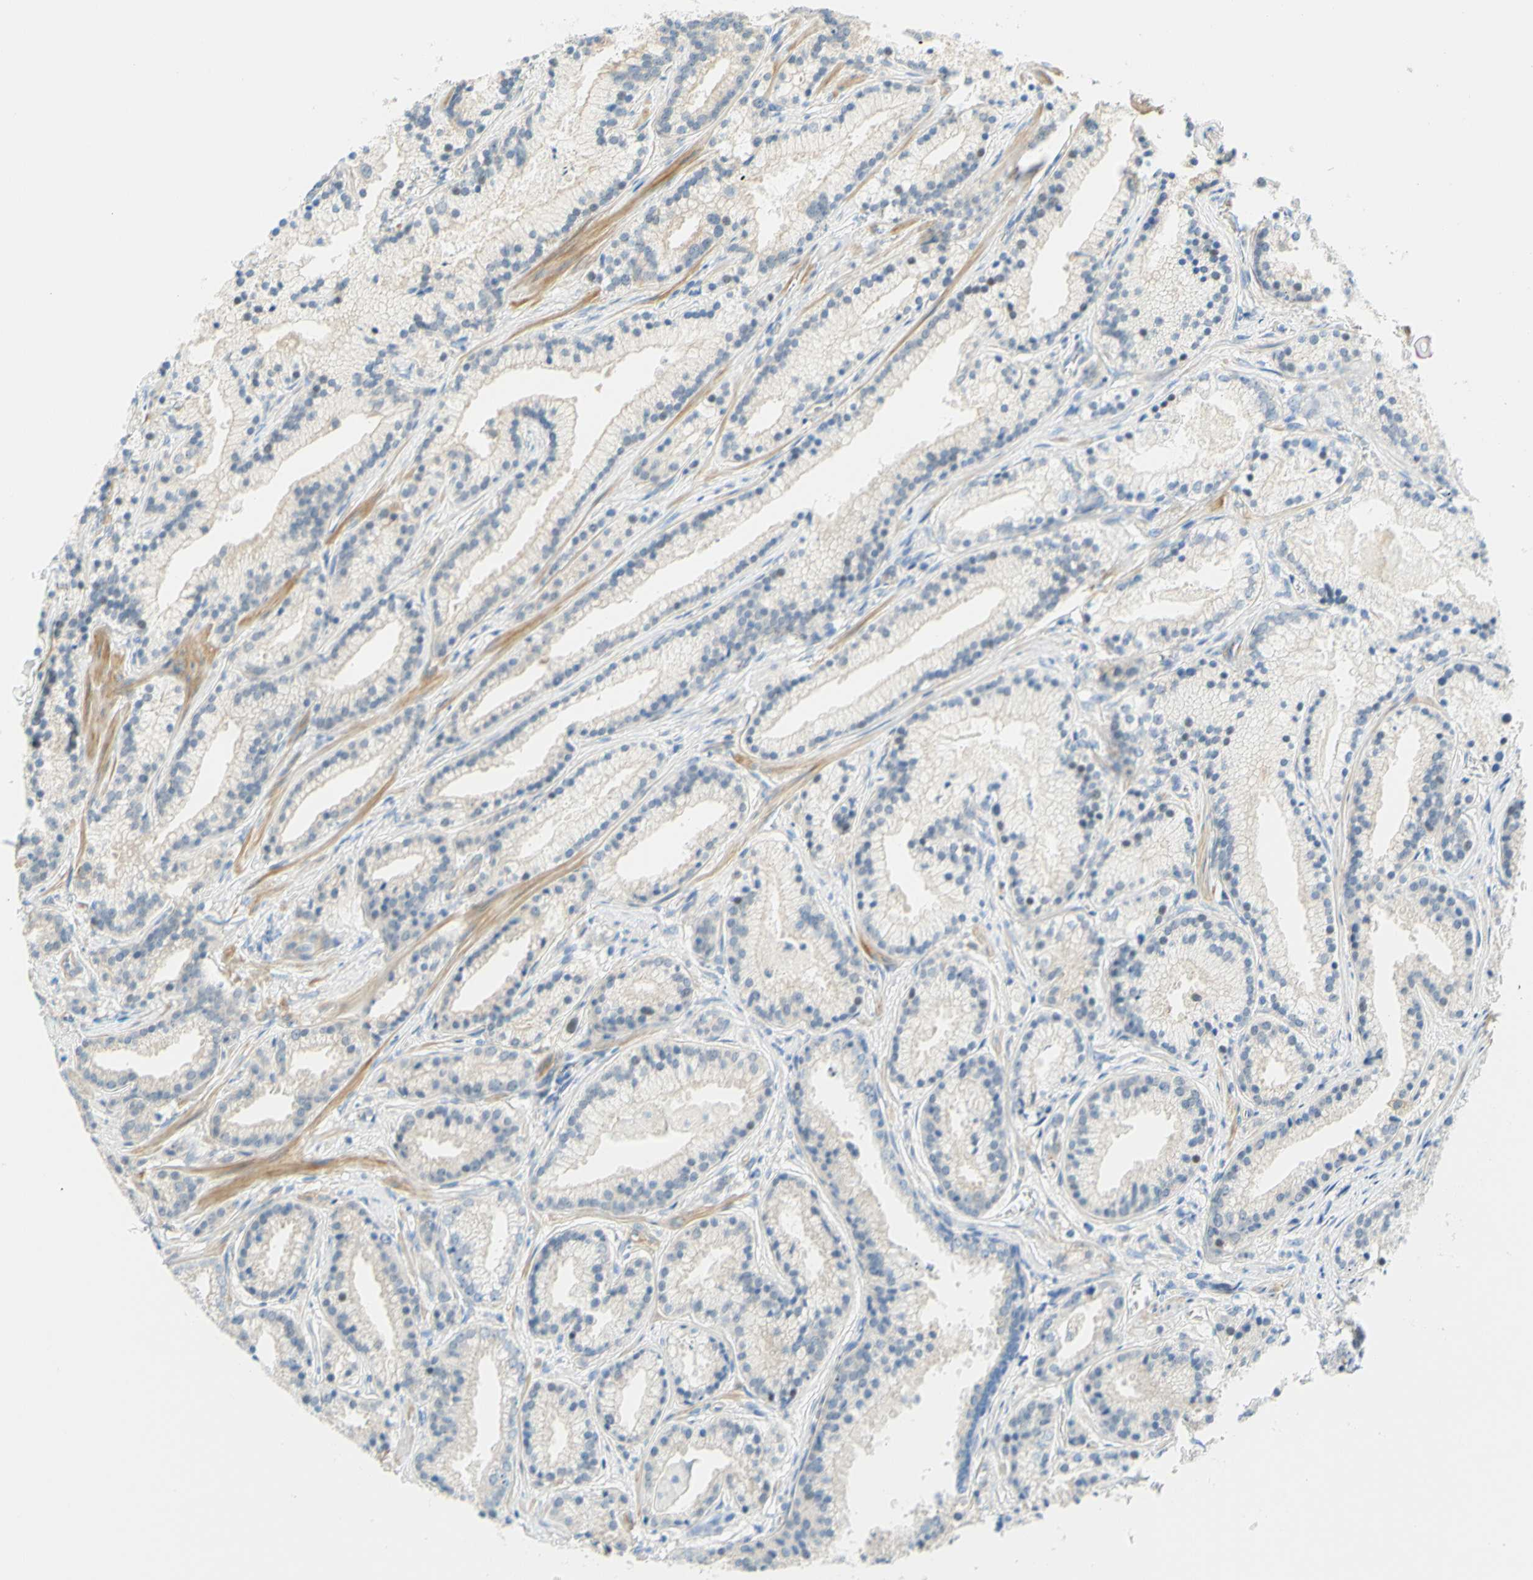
{"staining": {"intensity": "weak", "quantity": "25%-75%", "location": "cytoplasmic/membranous"}, "tissue": "prostate cancer", "cell_type": "Tumor cells", "image_type": "cancer", "snomed": [{"axis": "morphology", "description": "Adenocarcinoma, Low grade"}, {"axis": "topography", "description": "Prostate"}], "caption": "Immunohistochemistry (IHC) (DAB (3,3'-diaminobenzidine)) staining of human prostate cancer (adenocarcinoma (low-grade)) displays weak cytoplasmic/membranous protein expression in approximately 25%-75% of tumor cells. The staining is performed using DAB brown chromogen to label protein expression. The nuclei are counter-stained blue using hematoxylin.", "gene": "ENTREP2", "patient": {"sex": "male", "age": 59}}